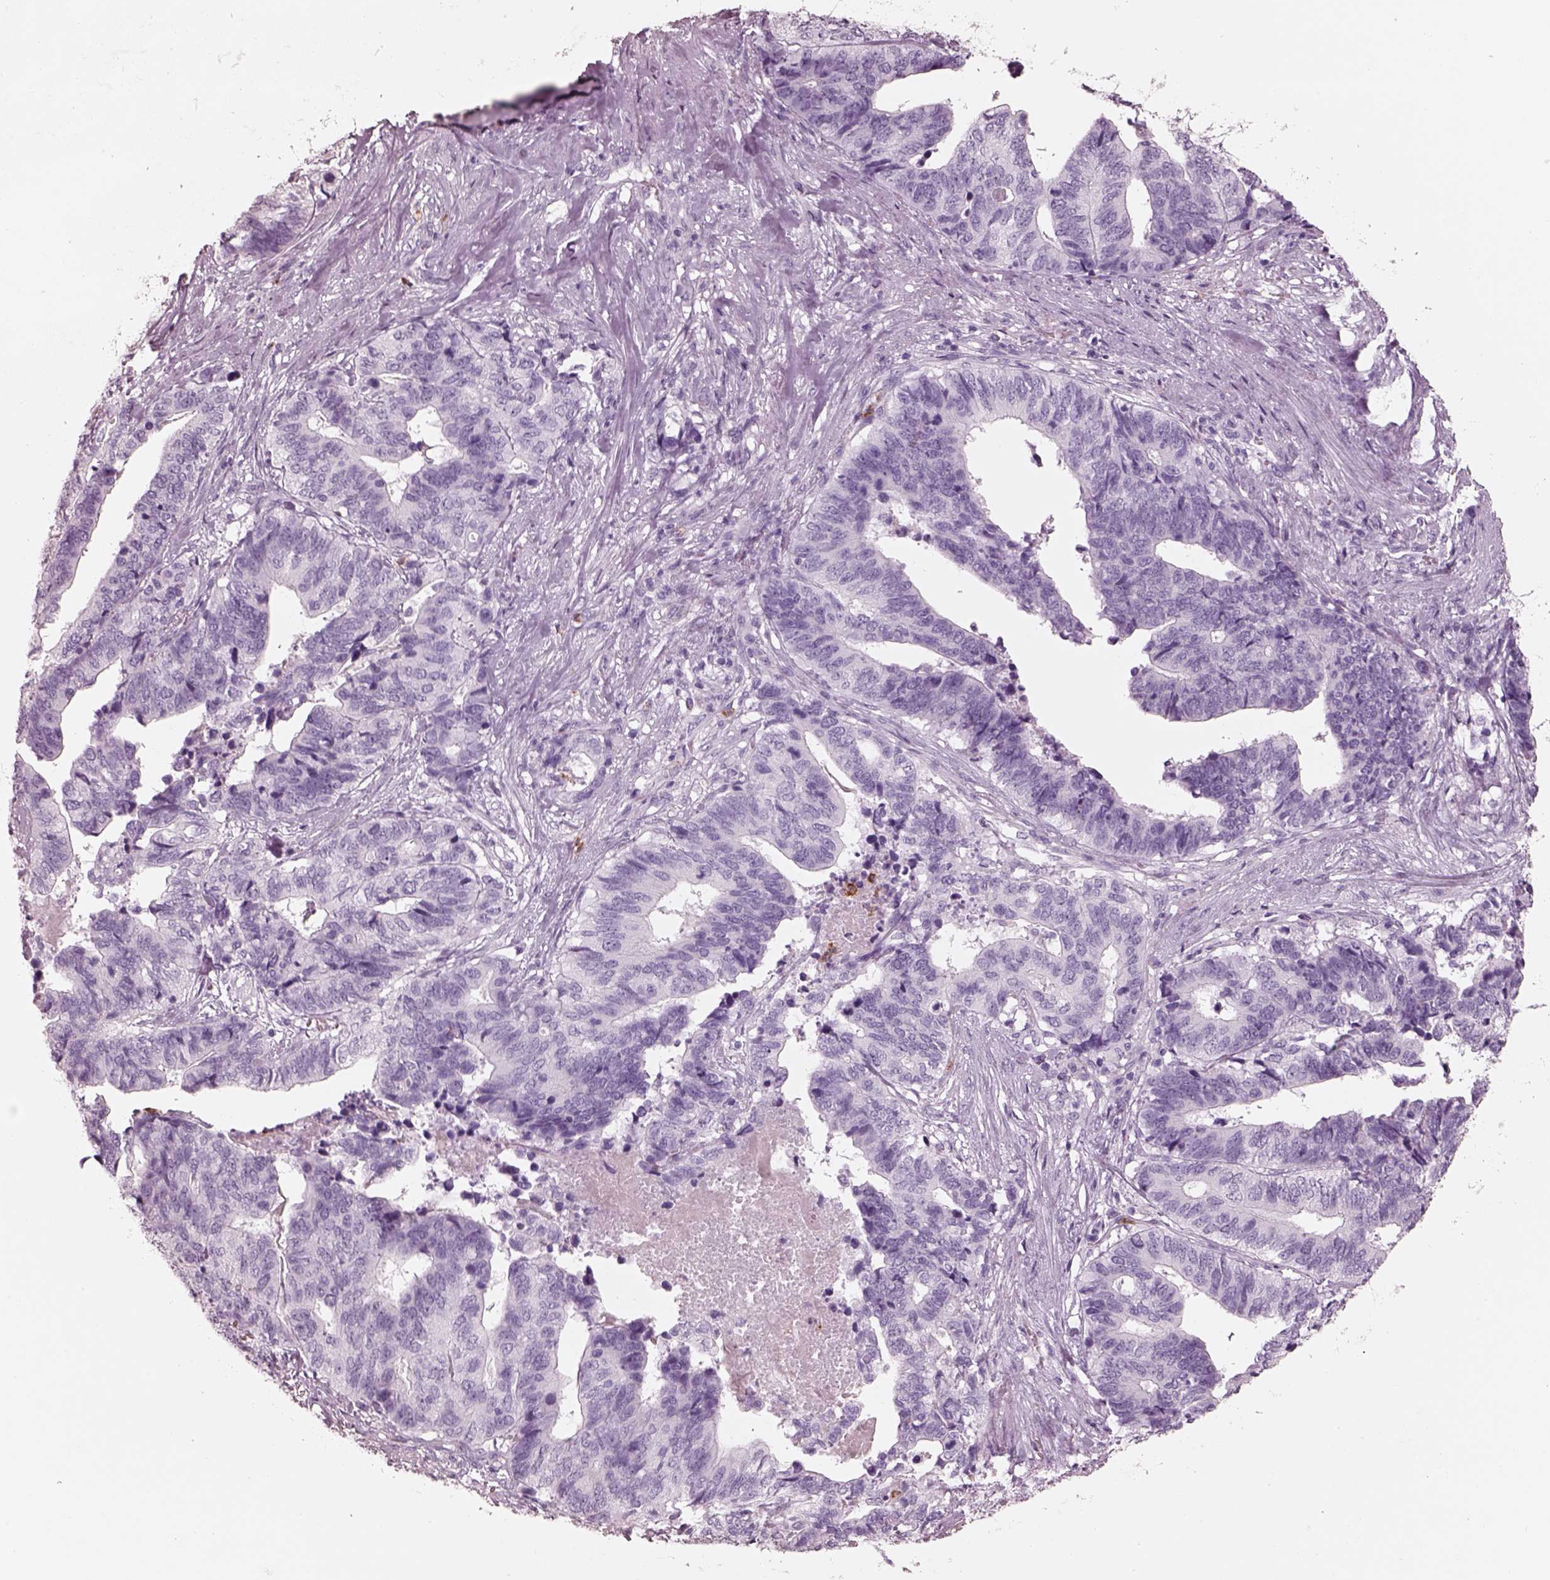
{"staining": {"intensity": "negative", "quantity": "none", "location": "none"}, "tissue": "stomach cancer", "cell_type": "Tumor cells", "image_type": "cancer", "snomed": [{"axis": "morphology", "description": "Adenocarcinoma, NOS"}, {"axis": "topography", "description": "Stomach, upper"}], "caption": "The IHC image has no significant staining in tumor cells of stomach cancer (adenocarcinoma) tissue.", "gene": "ELANE", "patient": {"sex": "female", "age": 67}}